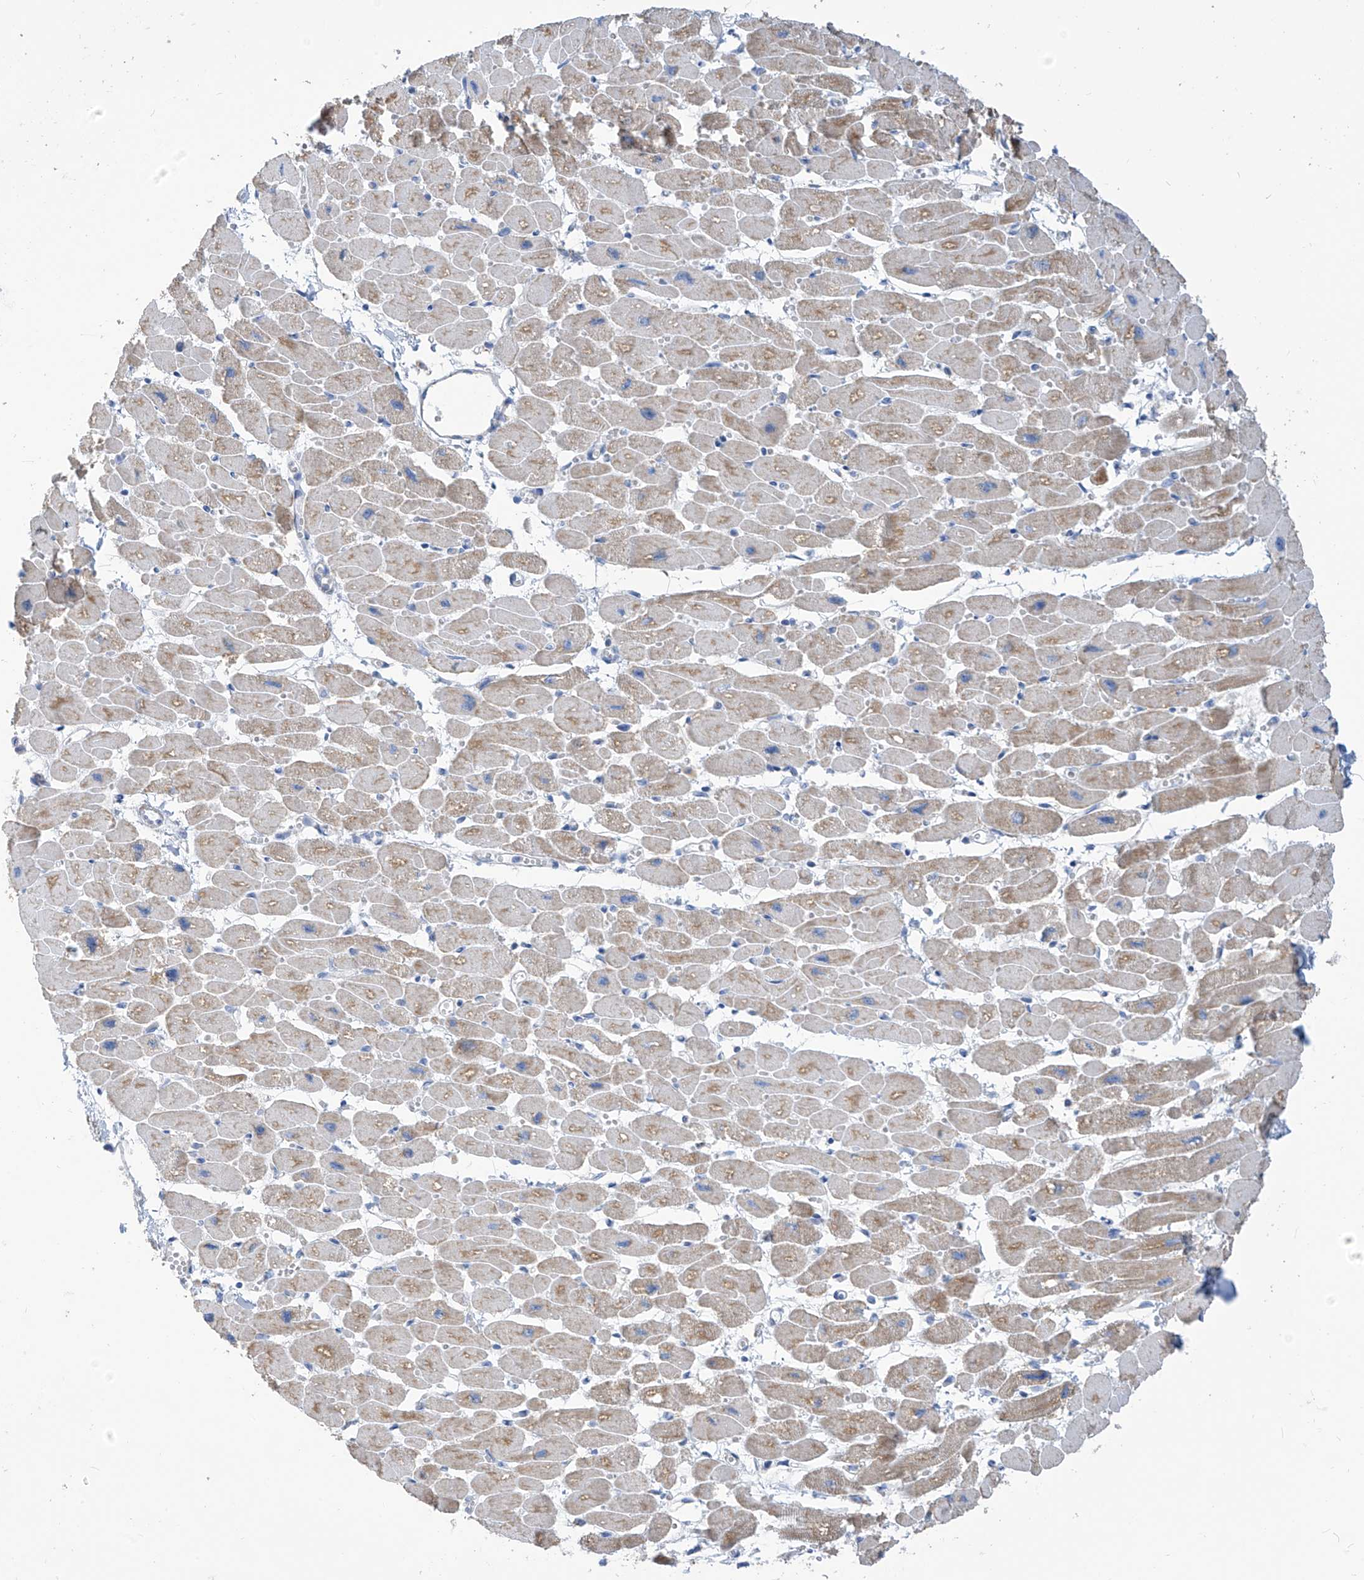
{"staining": {"intensity": "moderate", "quantity": "25%-75%", "location": "cytoplasmic/membranous"}, "tissue": "heart muscle", "cell_type": "Cardiomyocytes", "image_type": "normal", "snomed": [{"axis": "morphology", "description": "Normal tissue, NOS"}, {"axis": "topography", "description": "Heart"}], "caption": "Heart muscle was stained to show a protein in brown. There is medium levels of moderate cytoplasmic/membranous positivity in about 25%-75% of cardiomyocytes. The protein is stained brown, and the nuclei are stained in blue (DAB (3,3'-diaminobenzidine) IHC with brightfield microscopy, high magnification).", "gene": "ZNF404", "patient": {"sex": "female", "age": 54}}